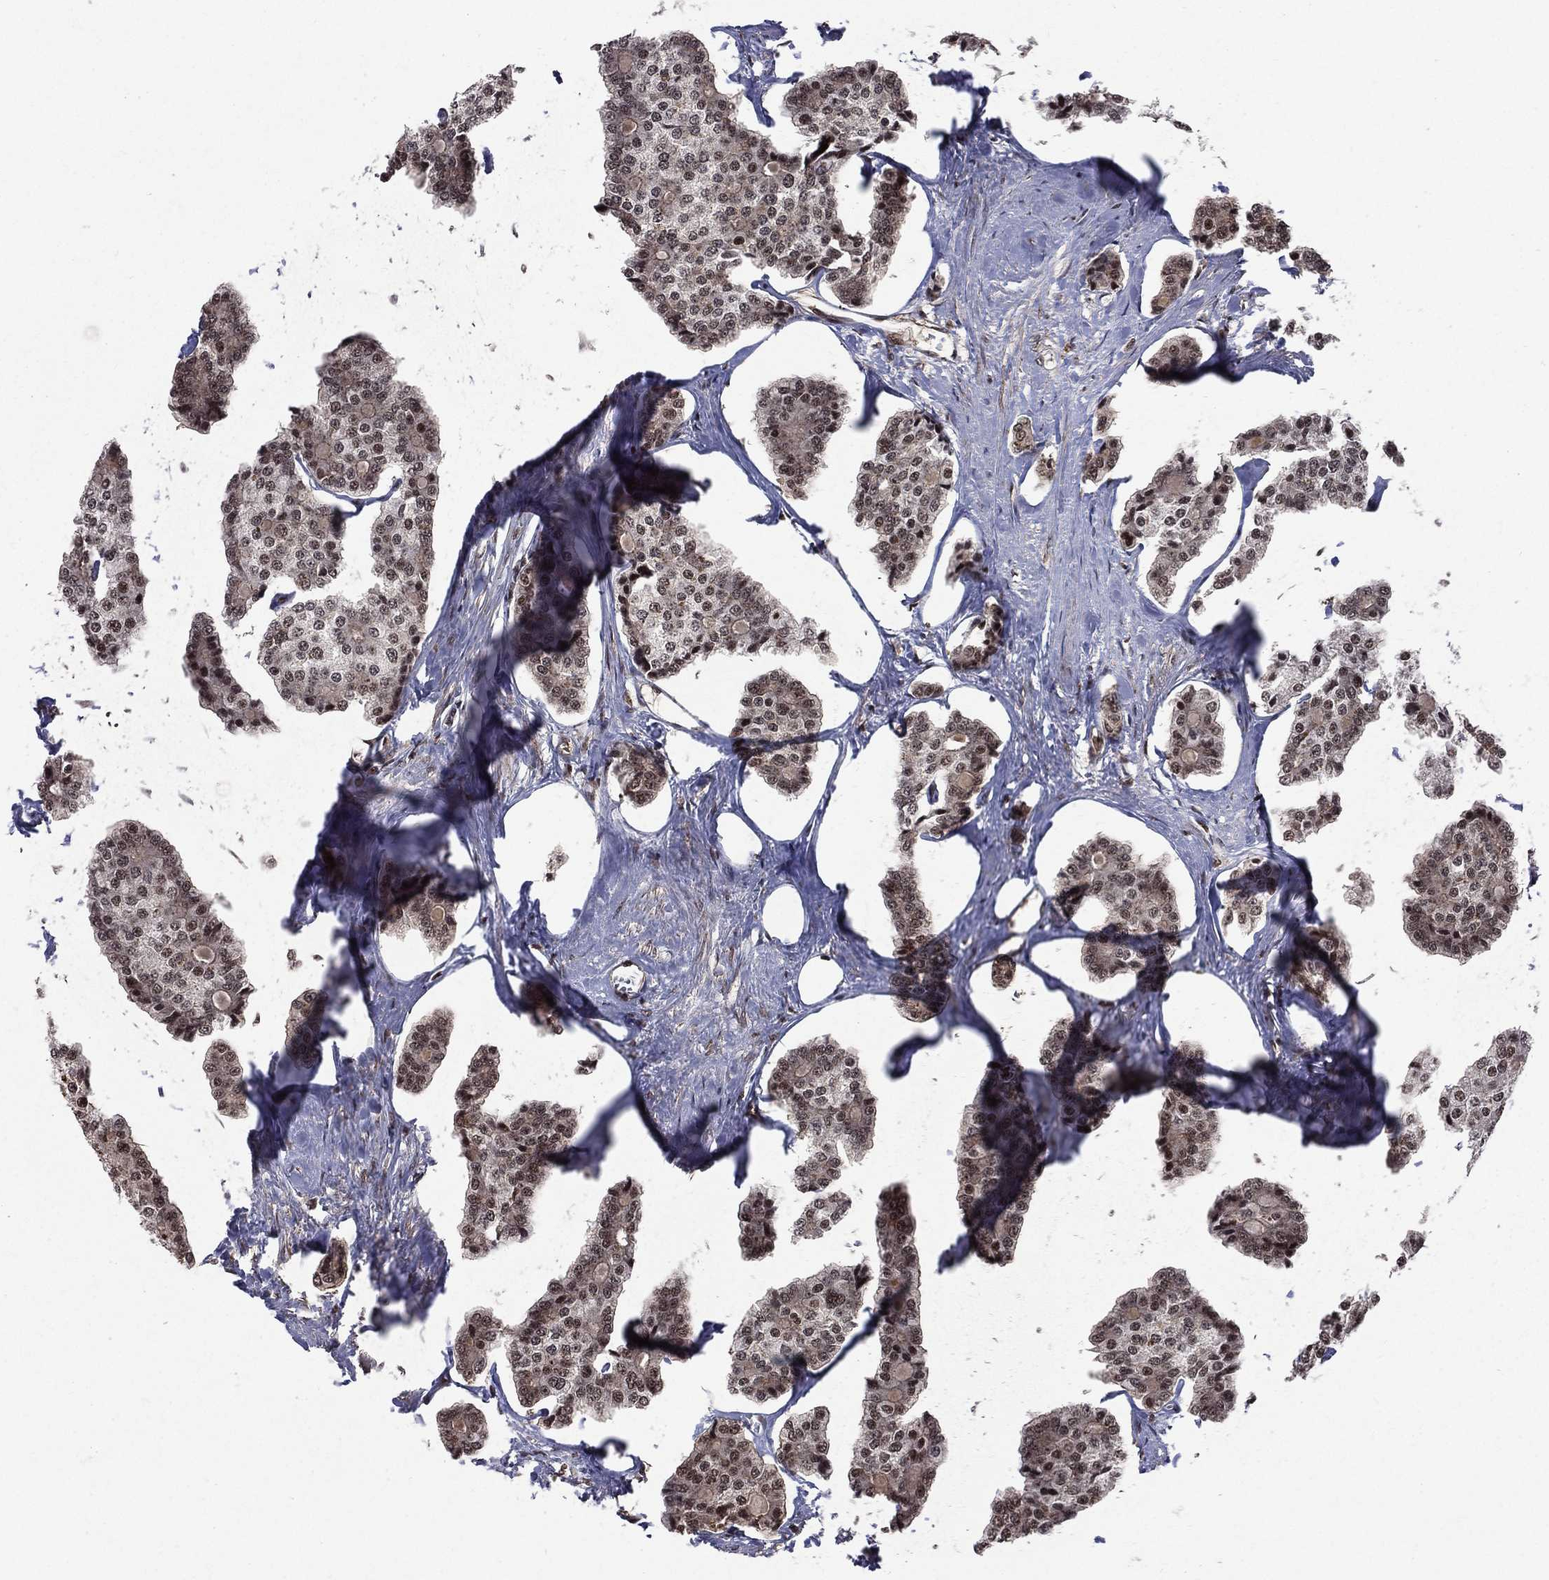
{"staining": {"intensity": "moderate", "quantity": "<25%", "location": "nuclear"}, "tissue": "carcinoid", "cell_type": "Tumor cells", "image_type": "cancer", "snomed": [{"axis": "morphology", "description": "Carcinoid, malignant, NOS"}, {"axis": "topography", "description": "Small intestine"}], "caption": "DAB (3,3'-diaminobenzidine) immunohistochemical staining of human carcinoid reveals moderate nuclear protein expression in approximately <25% of tumor cells. (IHC, brightfield microscopy, high magnification).", "gene": "SMC3", "patient": {"sex": "female", "age": 65}}